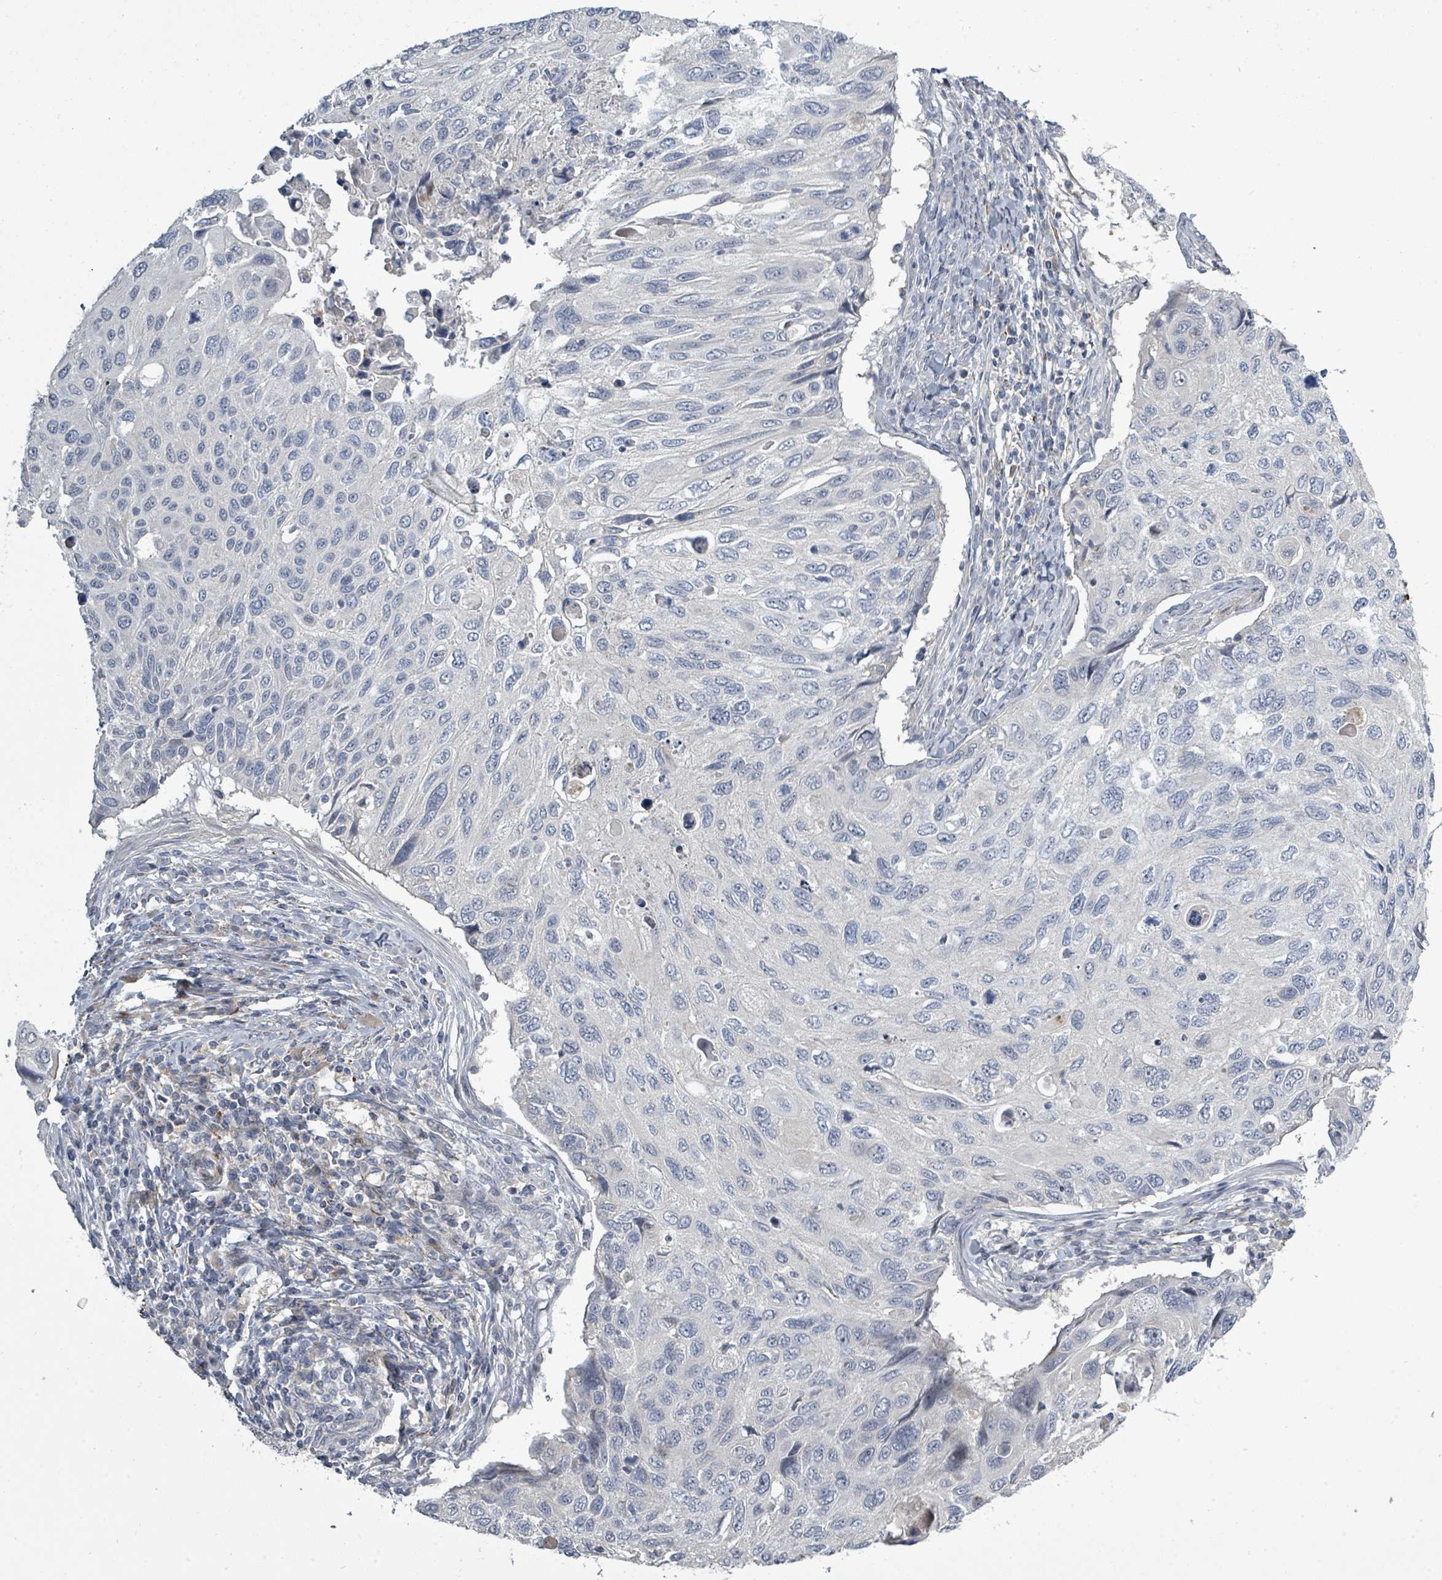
{"staining": {"intensity": "negative", "quantity": "none", "location": "none"}, "tissue": "cervical cancer", "cell_type": "Tumor cells", "image_type": "cancer", "snomed": [{"axis": "morphology", "description": "Squamous cell carcinoma, NOS"}, {"axis": "topography", "description": "Cervix"}], "caption": "Image shows no significant protein expression in tumor cells of cervical cancer (squamous cell carcinoma).", "gene": "LEFTY2", "patient": {"sex": "female", "age": 70}}